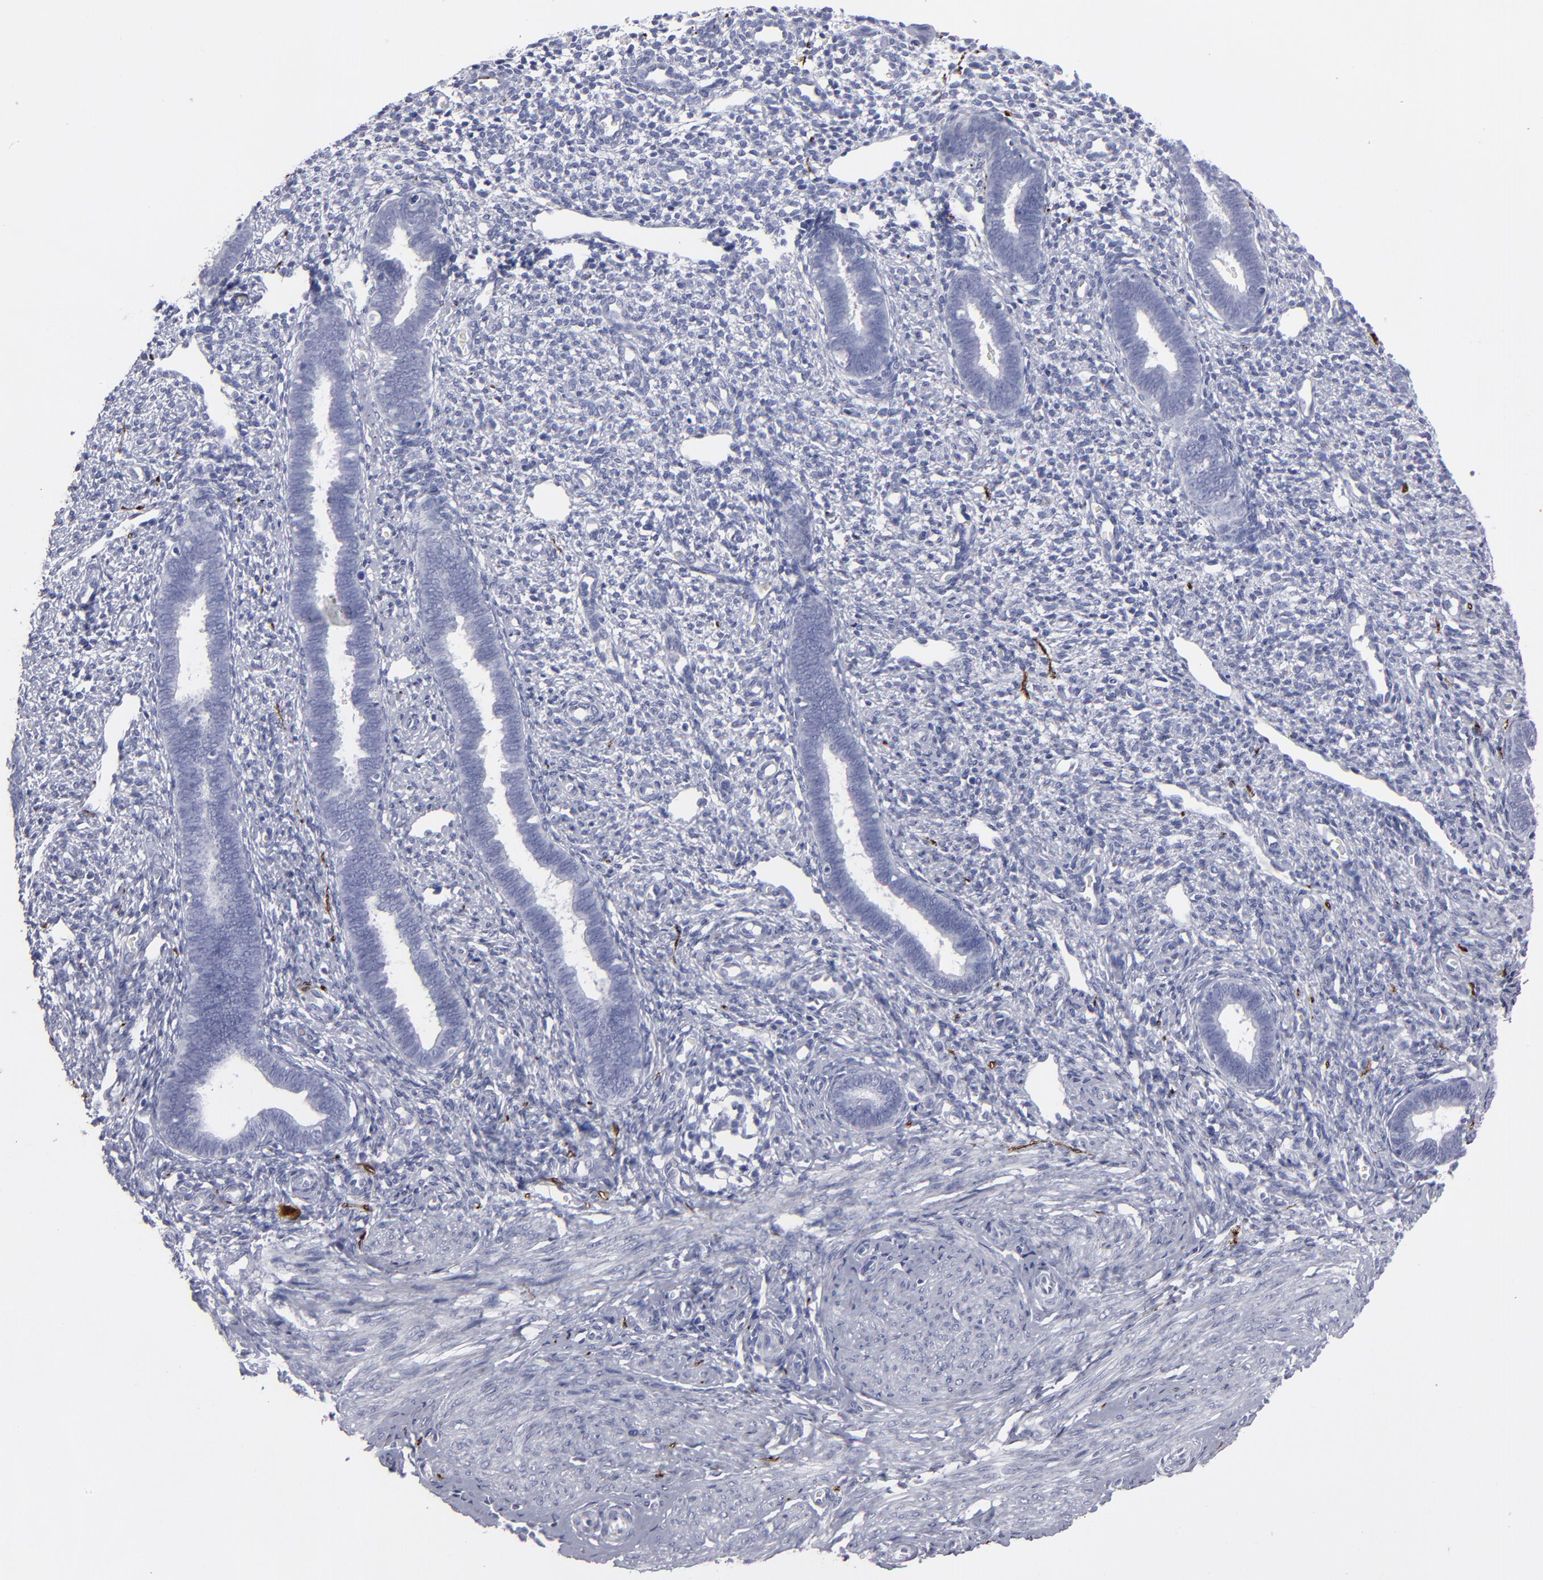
{"staining": {"intensity": "negative", "quantity": "none", "location": "none"}, "tissue": "endometrium", "cell_type": "Cells in endometrial stroma", "image_type": "normal", "snomed": [{"axis": "morphology", "description": "Normal tissue, NOS"}, {"axis": "topography", "description": "Endometrium"}], "caption": "DAB immunohistochemical staining of unremarkable human endometrium reveals no significant expression in cells in endometrial stroma. The staining was performed using DAB to visualize the protein expression in brown, while the nuclei were stained in blue with hematoxylin (Magnification: 20x).", "gene": "CADM3", "patient": {"sex": "female", "age": 27}}